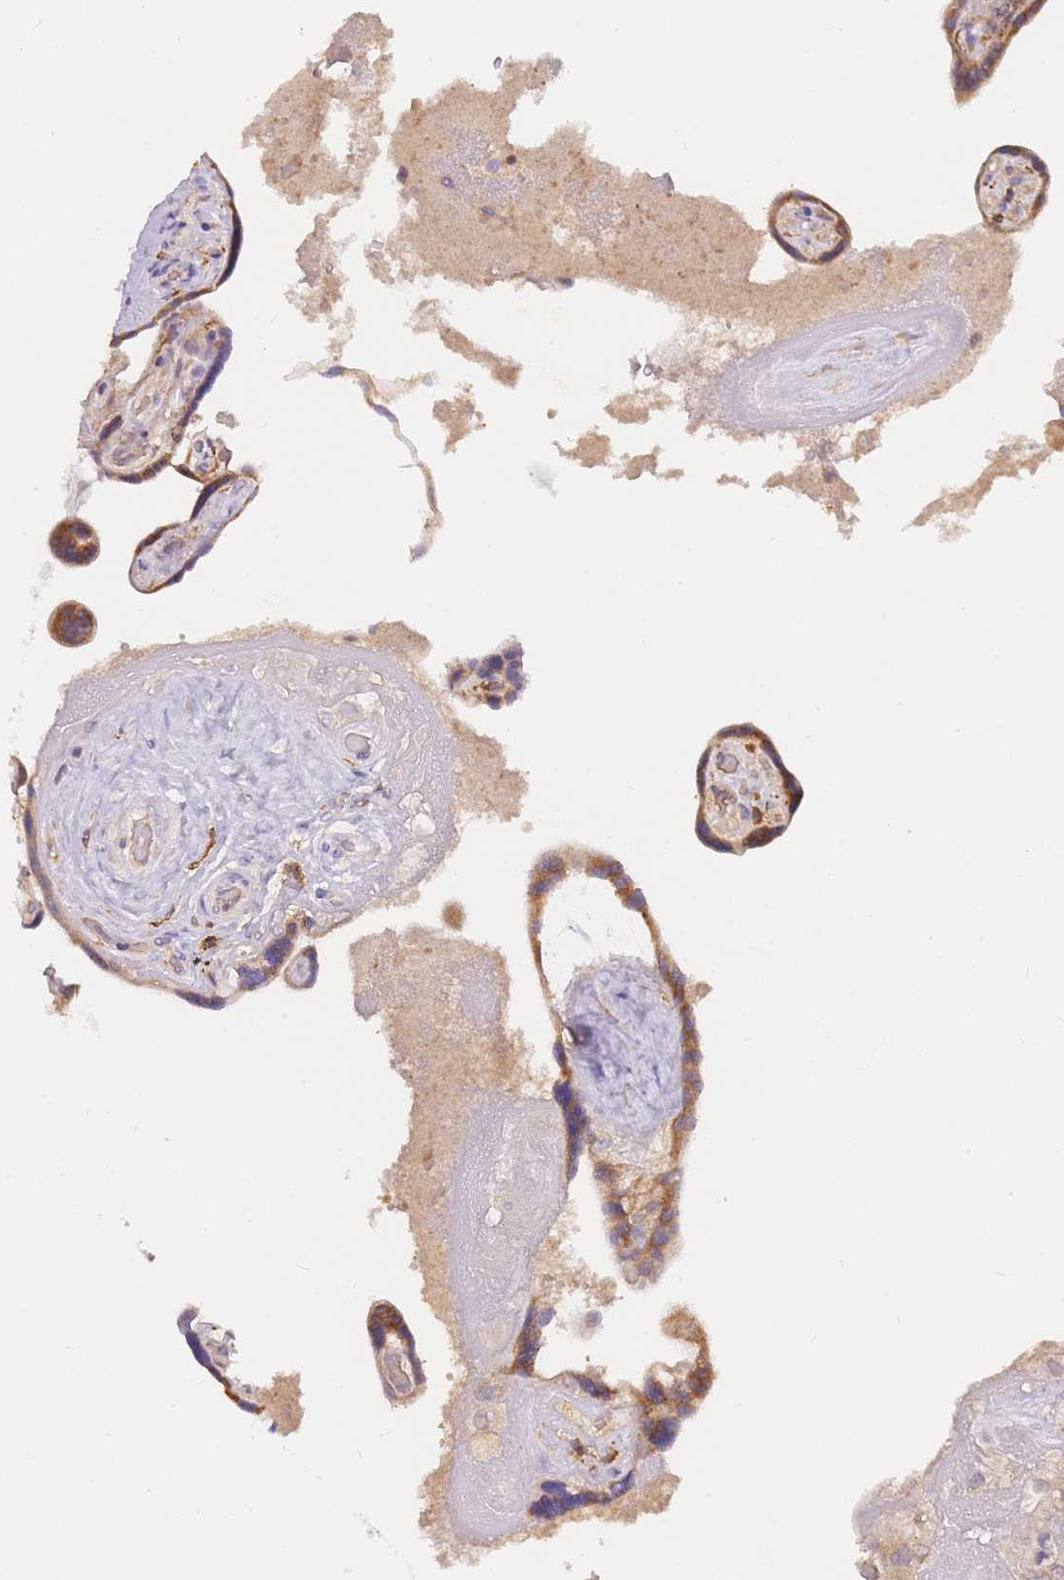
{"staining": {"intensity": "moderate", "quantity": ">75%", "location": "cytoplasmic/membranous"}, "tissue": "placenta", "cell_type": "Decidual cells", "image_type": "normal", "snomed": [{"axis": "morphology", "description": "Normal tissue, NOS"}, {"axis": "topography", "description": "Placenta"}], "caption": "A brown stain shows moderate cytoplasmic/membranous expression of a protein in decidual cells of normal human placenta.", "gene": "ZNF577", "patient": {"sex": "female", "age": 32}}